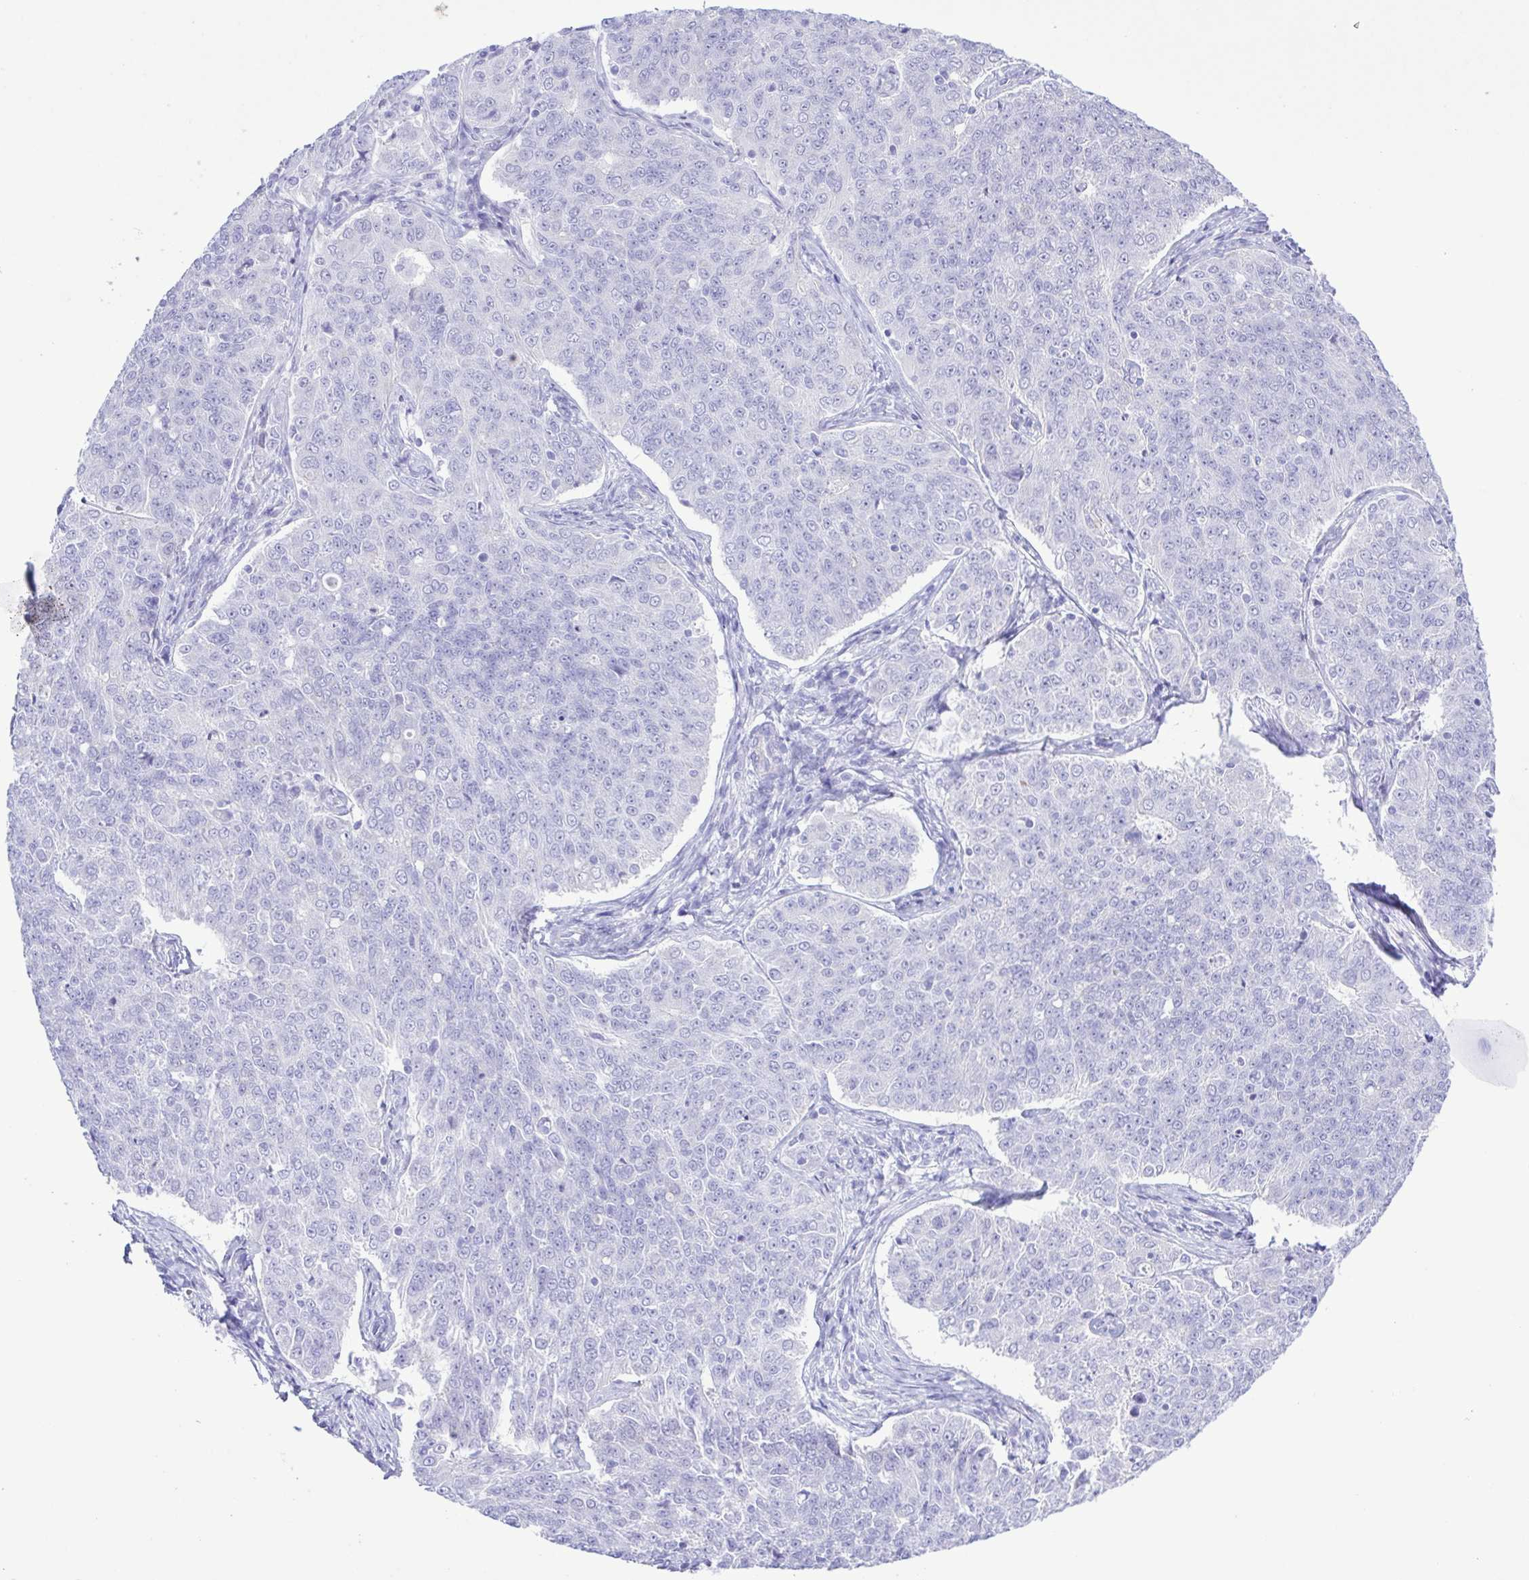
{"staining": {"intensity": "negative", "quantity": "none", "location": "none"}, "tissue": "endometrial cancer", "cell_type": "Tumor cells", "image_type": "cancer", "snomed": [{"axis": "morphology", "description": "Adenocarcinoma, NOS"}, {"axis": "topography", "description": "Endometrium"}], "caption": "Photomicrograph shows no significant protein staining in tumor cells of endometrial cancer (adenocarcinoma).", "gene": "CYP11A1", "patient": {"sex": "female", "age": 43}}